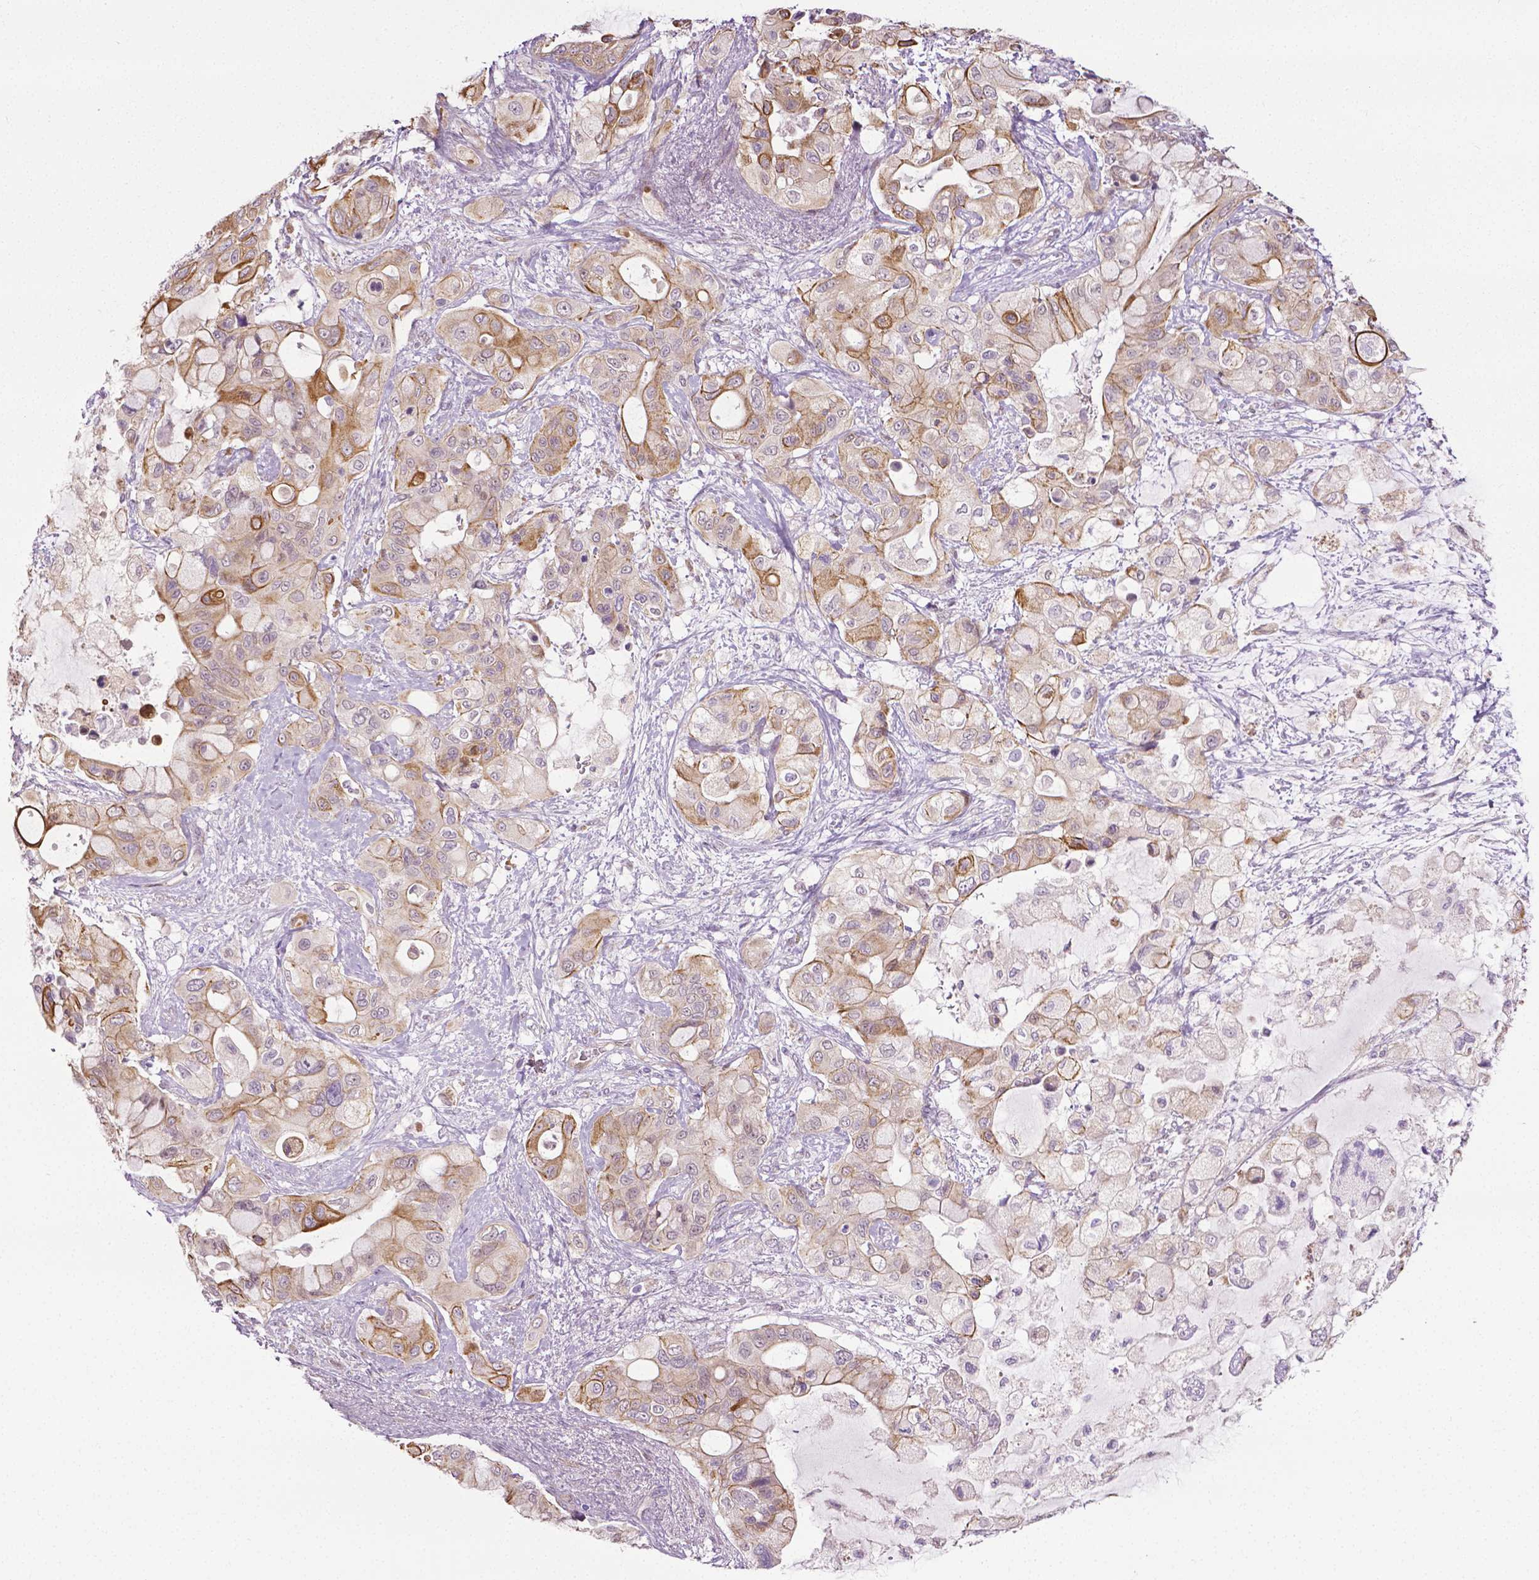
{"staining": {"intensity": "moderate", "quantity": "25%-75%", "location": "cytoplasmic/membranous"}, "tissue": "pancreatic cancer", "cell_type": "Tumor cells", "image_type": "cancer", "snomed": [{"axis": "morphology", "description": "Adenocarcinoma, NOS"}, {"axis": "topography", "description": "Pancreas"}], "caption": "Pancreatic cancer was stained to show a protein in brown. There is medium levels of moderate cytoplasmic/membranous positivity in approximately 25%-75% of tumor cells.", "gene": "PTGER3", "patient": {"sex": "male", "age": 71}}